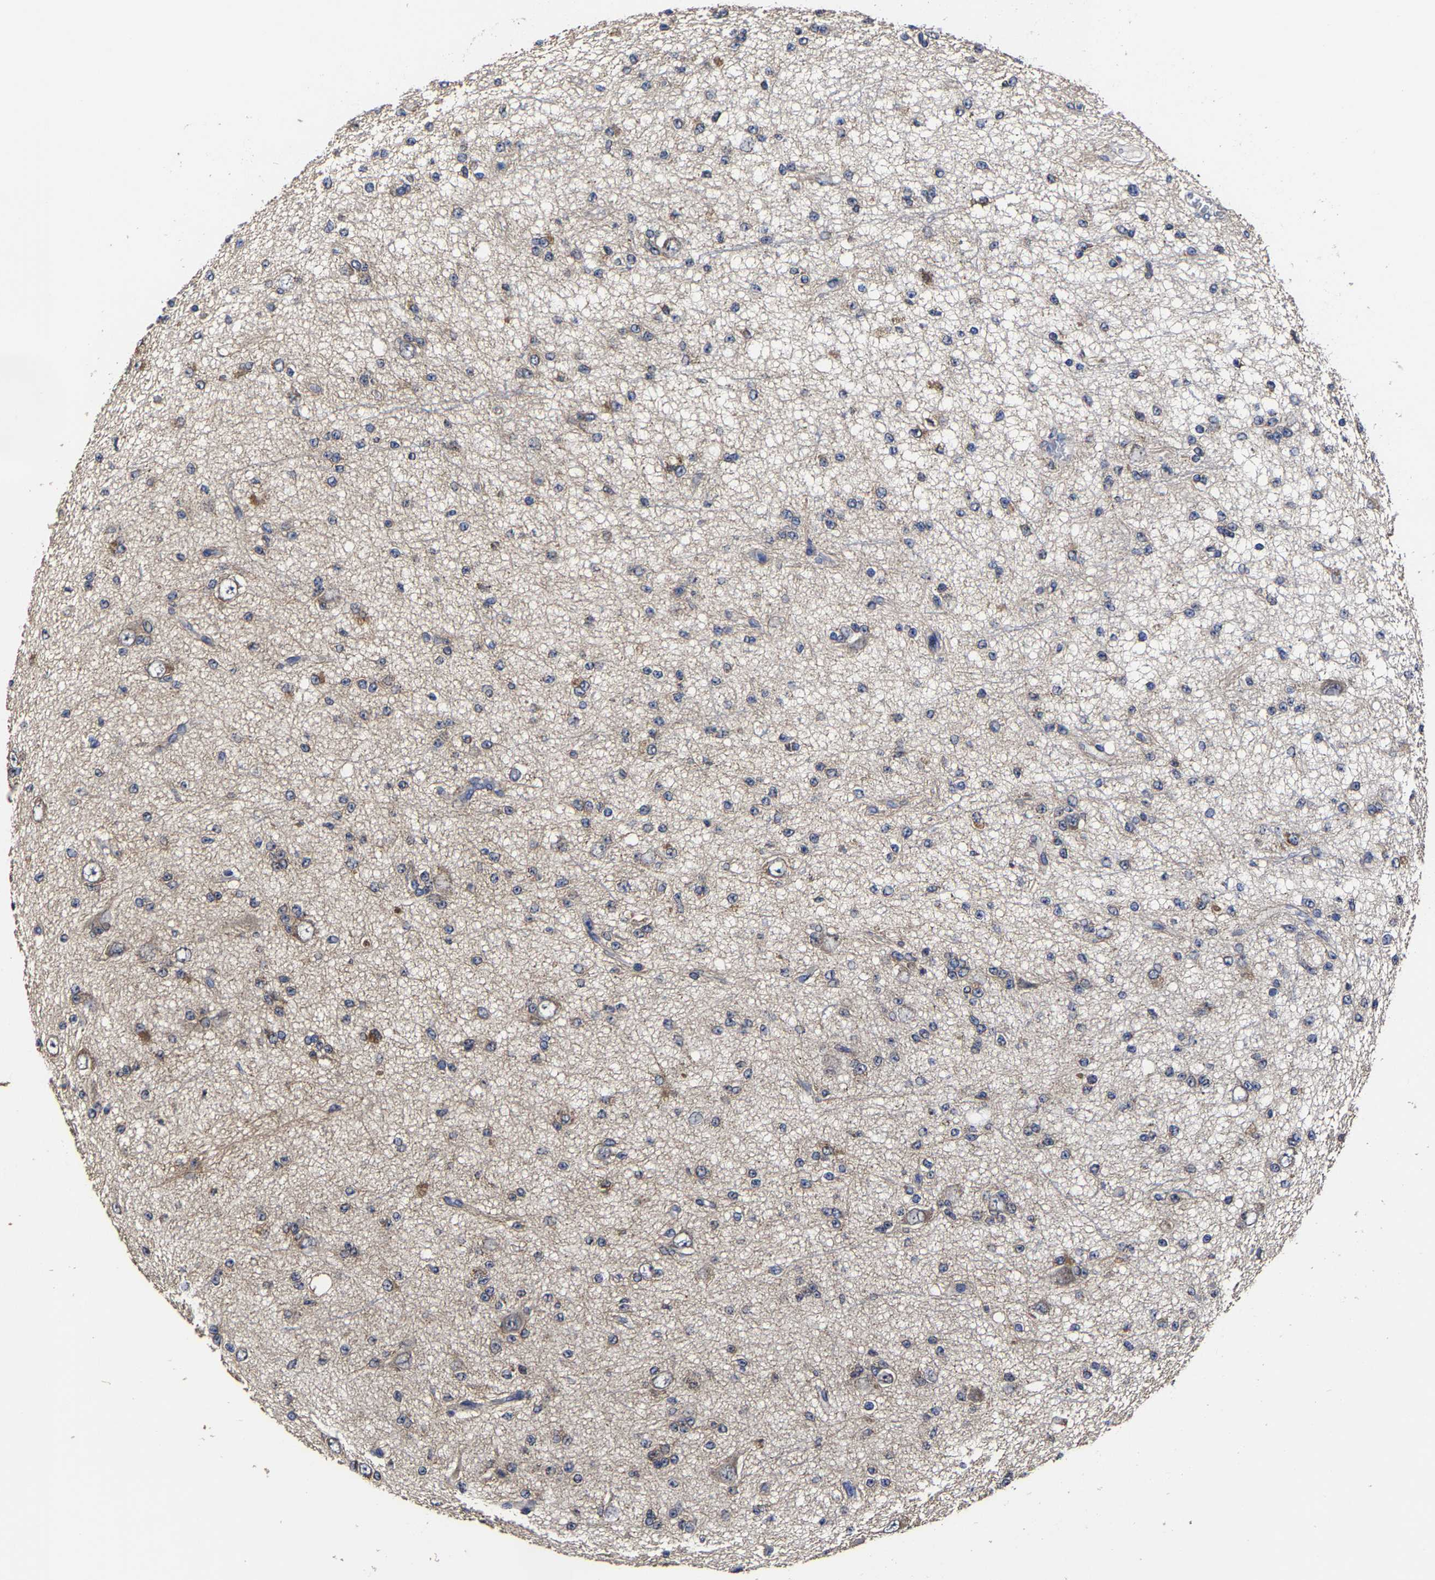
{"staining": {"intensity": "weak", "quantity": "<25%", "location": "cytoplasmic/membranous"}, "tissue": "glioma", "cell_type": "Tumor cells", "image_type": "cancer", "snomed": [{"axis": "morphology", "description": "Glioma, malignant, Low grade"}, {"axis": "topography", "description": "Brain"}], "caption": "Tumor cells show no significant expression in malignant low-grade glioma. (Immunohistochemistry, brightfield microscopy, high magnification).", "gene": "AASS", "patient": {"sex": "male", "age": 38}}